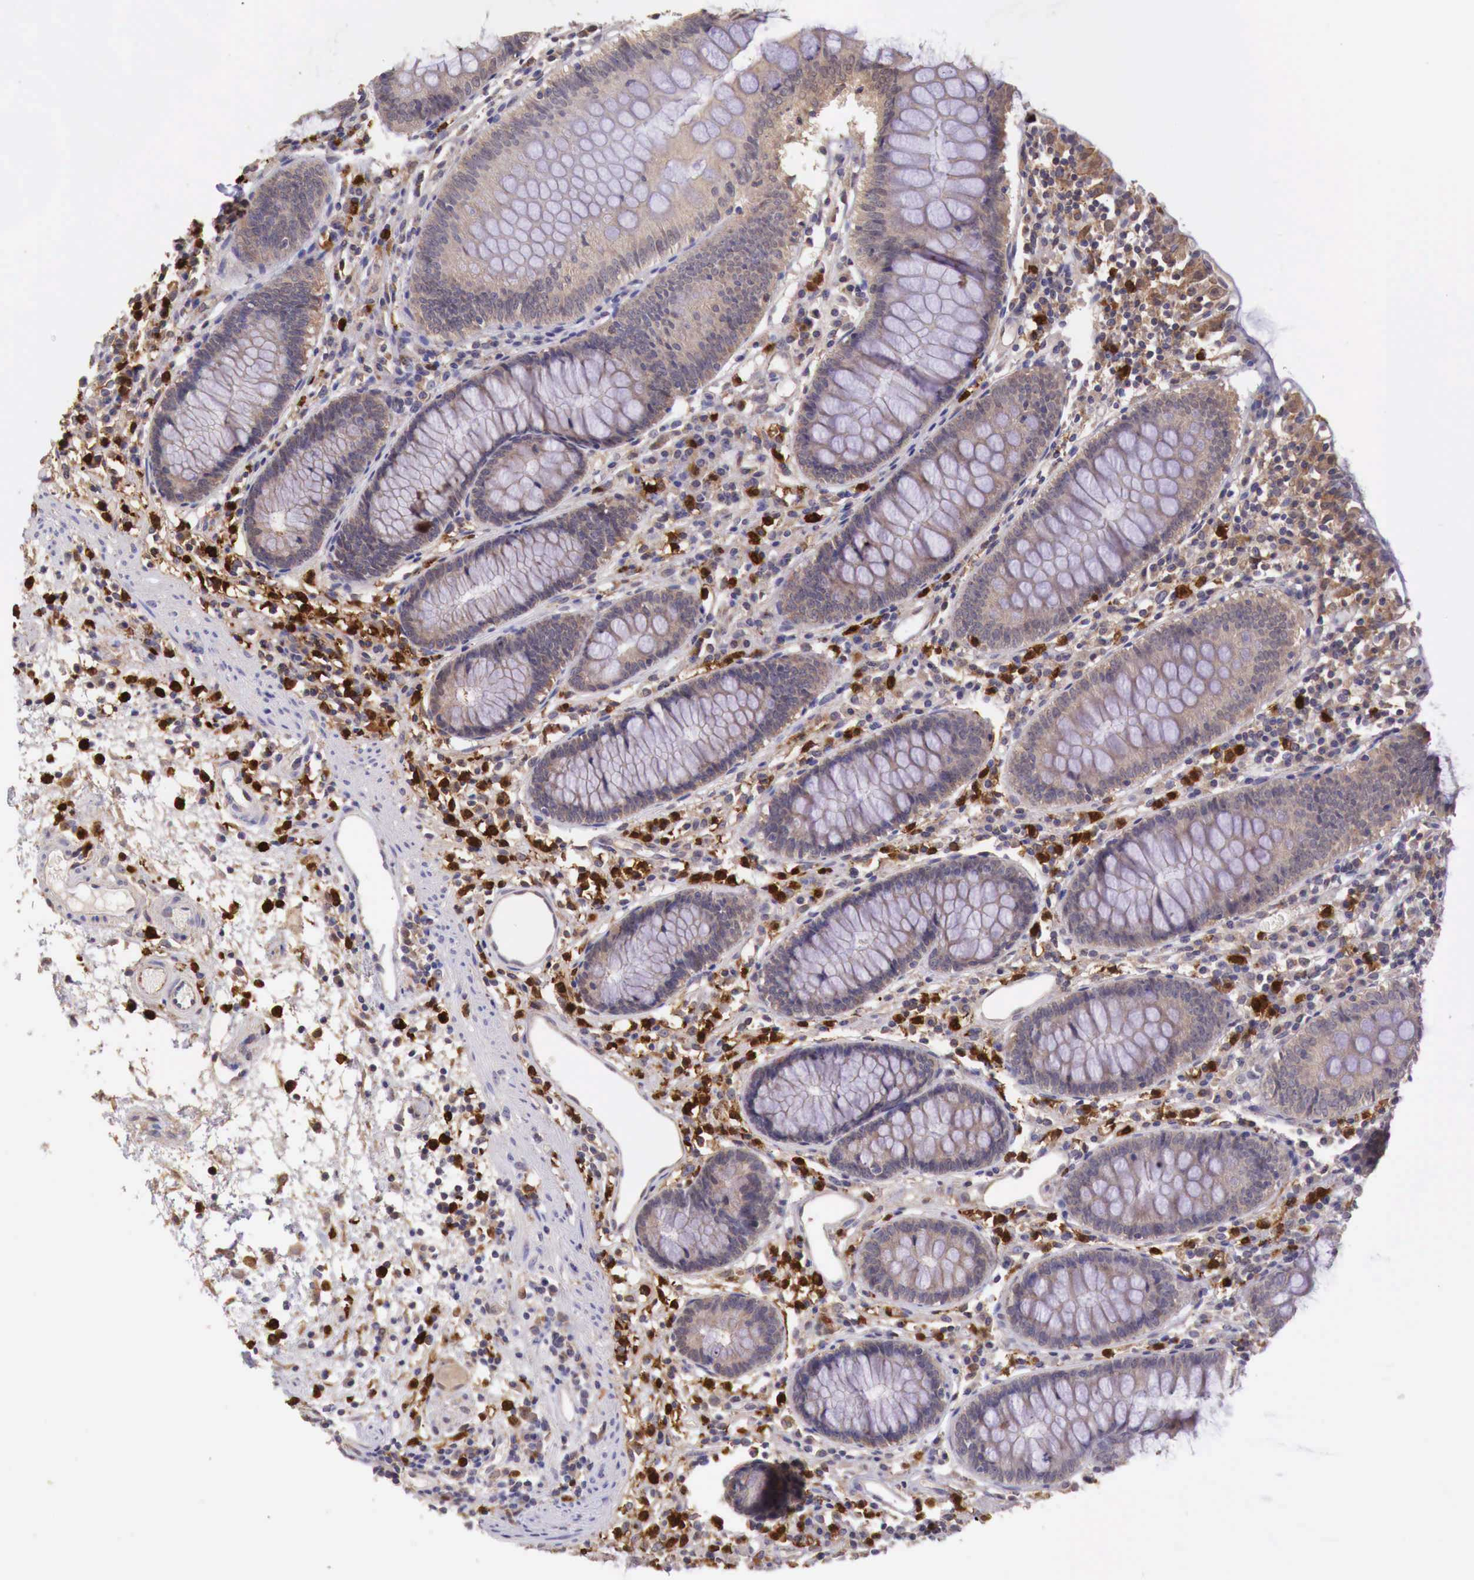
{"staining": {"intensity": "moderate", "quantity": ">75%", "location": "cytoplasmic/membranous"}, "tissue": "colon", "cell_type": "Endothelial cells", "image_type": "normal", "snomed": [{"axis": "morphology", "description": "Normal tissue, NOS"}, {"axis": "topography", "description": "Colon"}], "caption": "A medium amount of moderate cytoplasmic/membranous positivity is appreciated in approximately >75% of endothelial cells in normal colon.", "gene": "GAB2", "patient": {"sex": "female", "age": 55}}